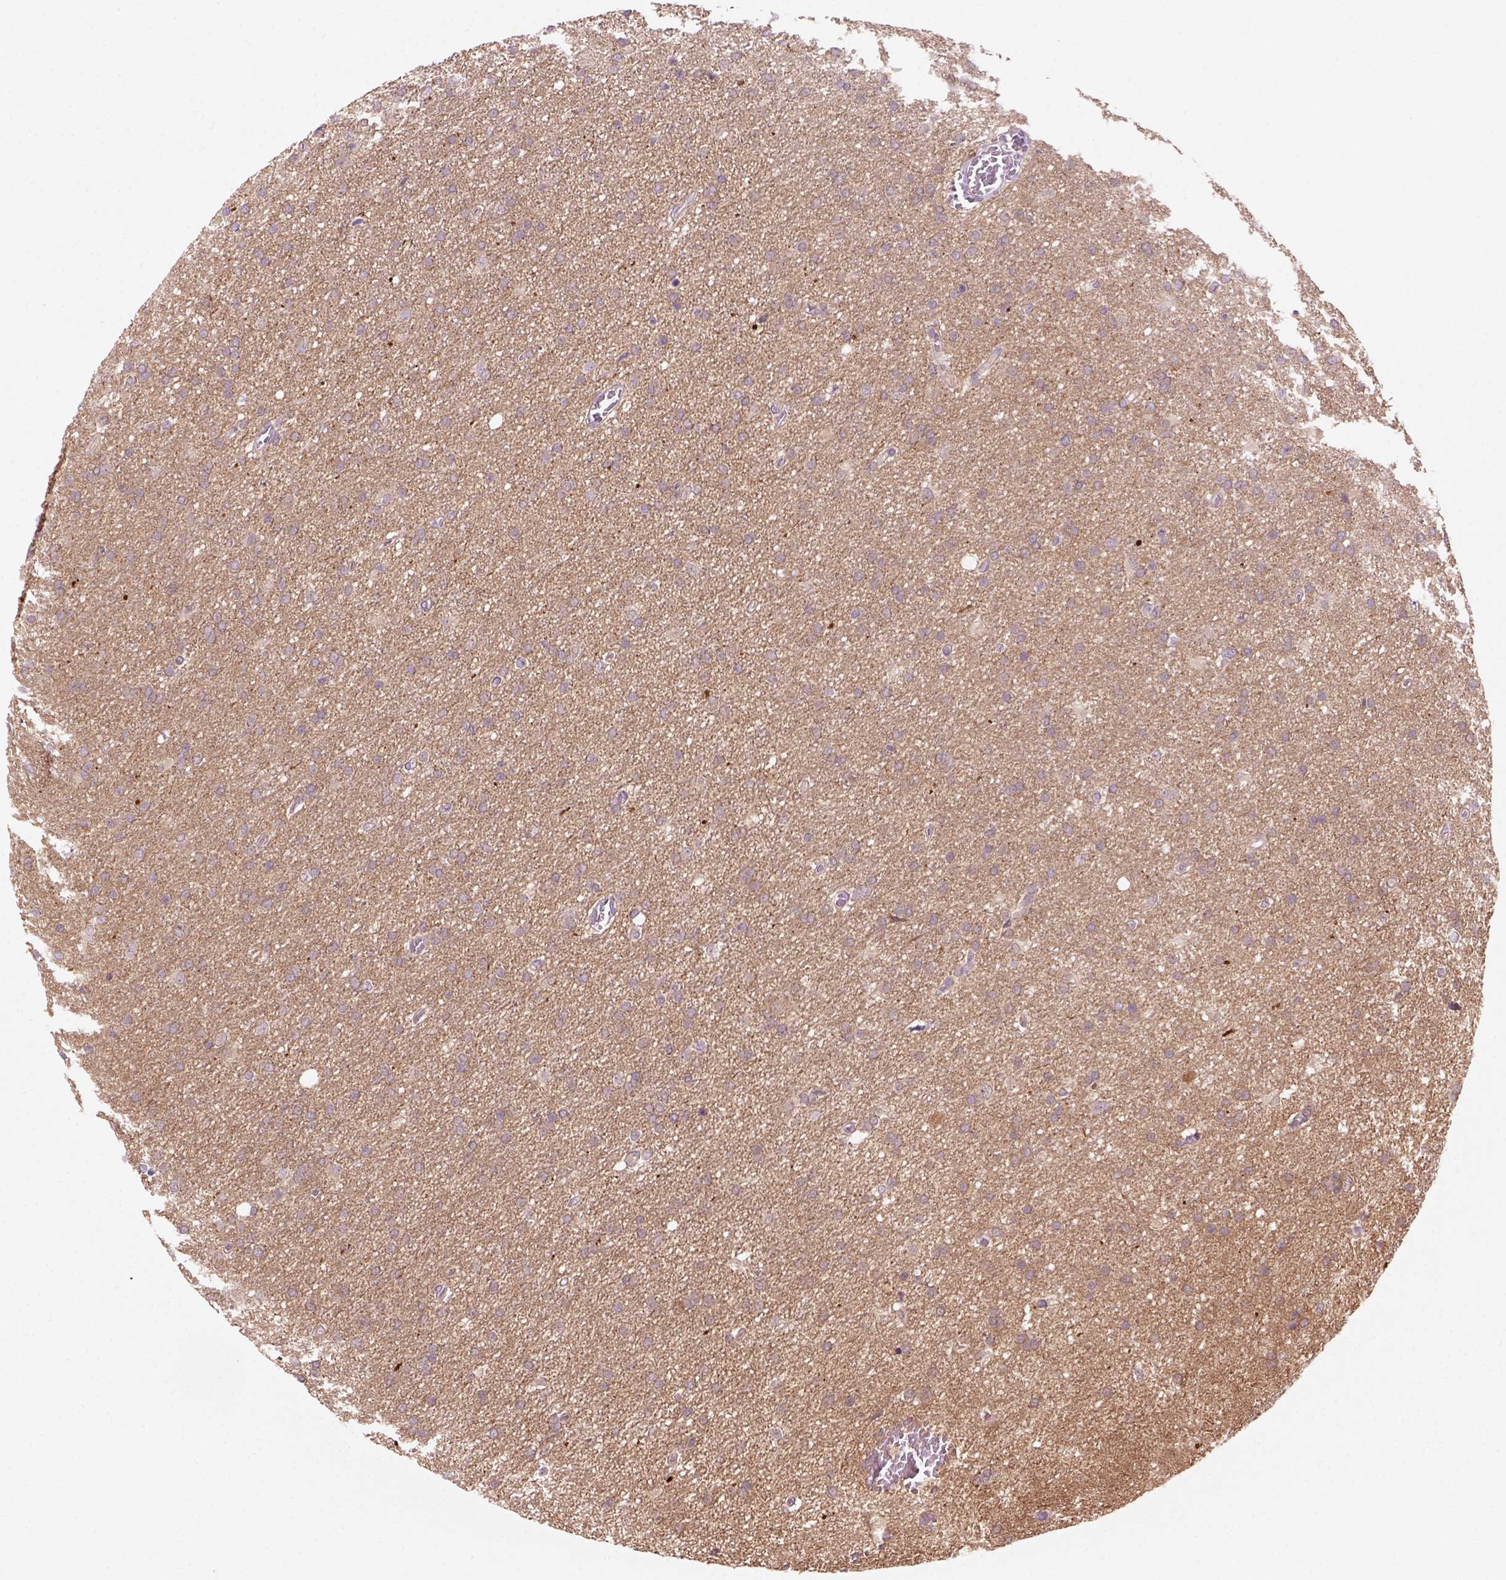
{"staining": {"intensity": "negative", "quantity": "none", "location": "none"}, "tissue": "glioma", "cell_type": "Tumor cells", "image_type": "cancer", "snomed": [{"axis": "morphology", "description": "Glioma, malignant, High grade"}, {"axis": "topography", "description": "Cerebral cortex"}], "caption": "Immunohistochemical staining of human glioma demonstrates no significant expression in tumor cells.", "gene": "GOT1", "patient": {"sex": "male", "age": 70}}